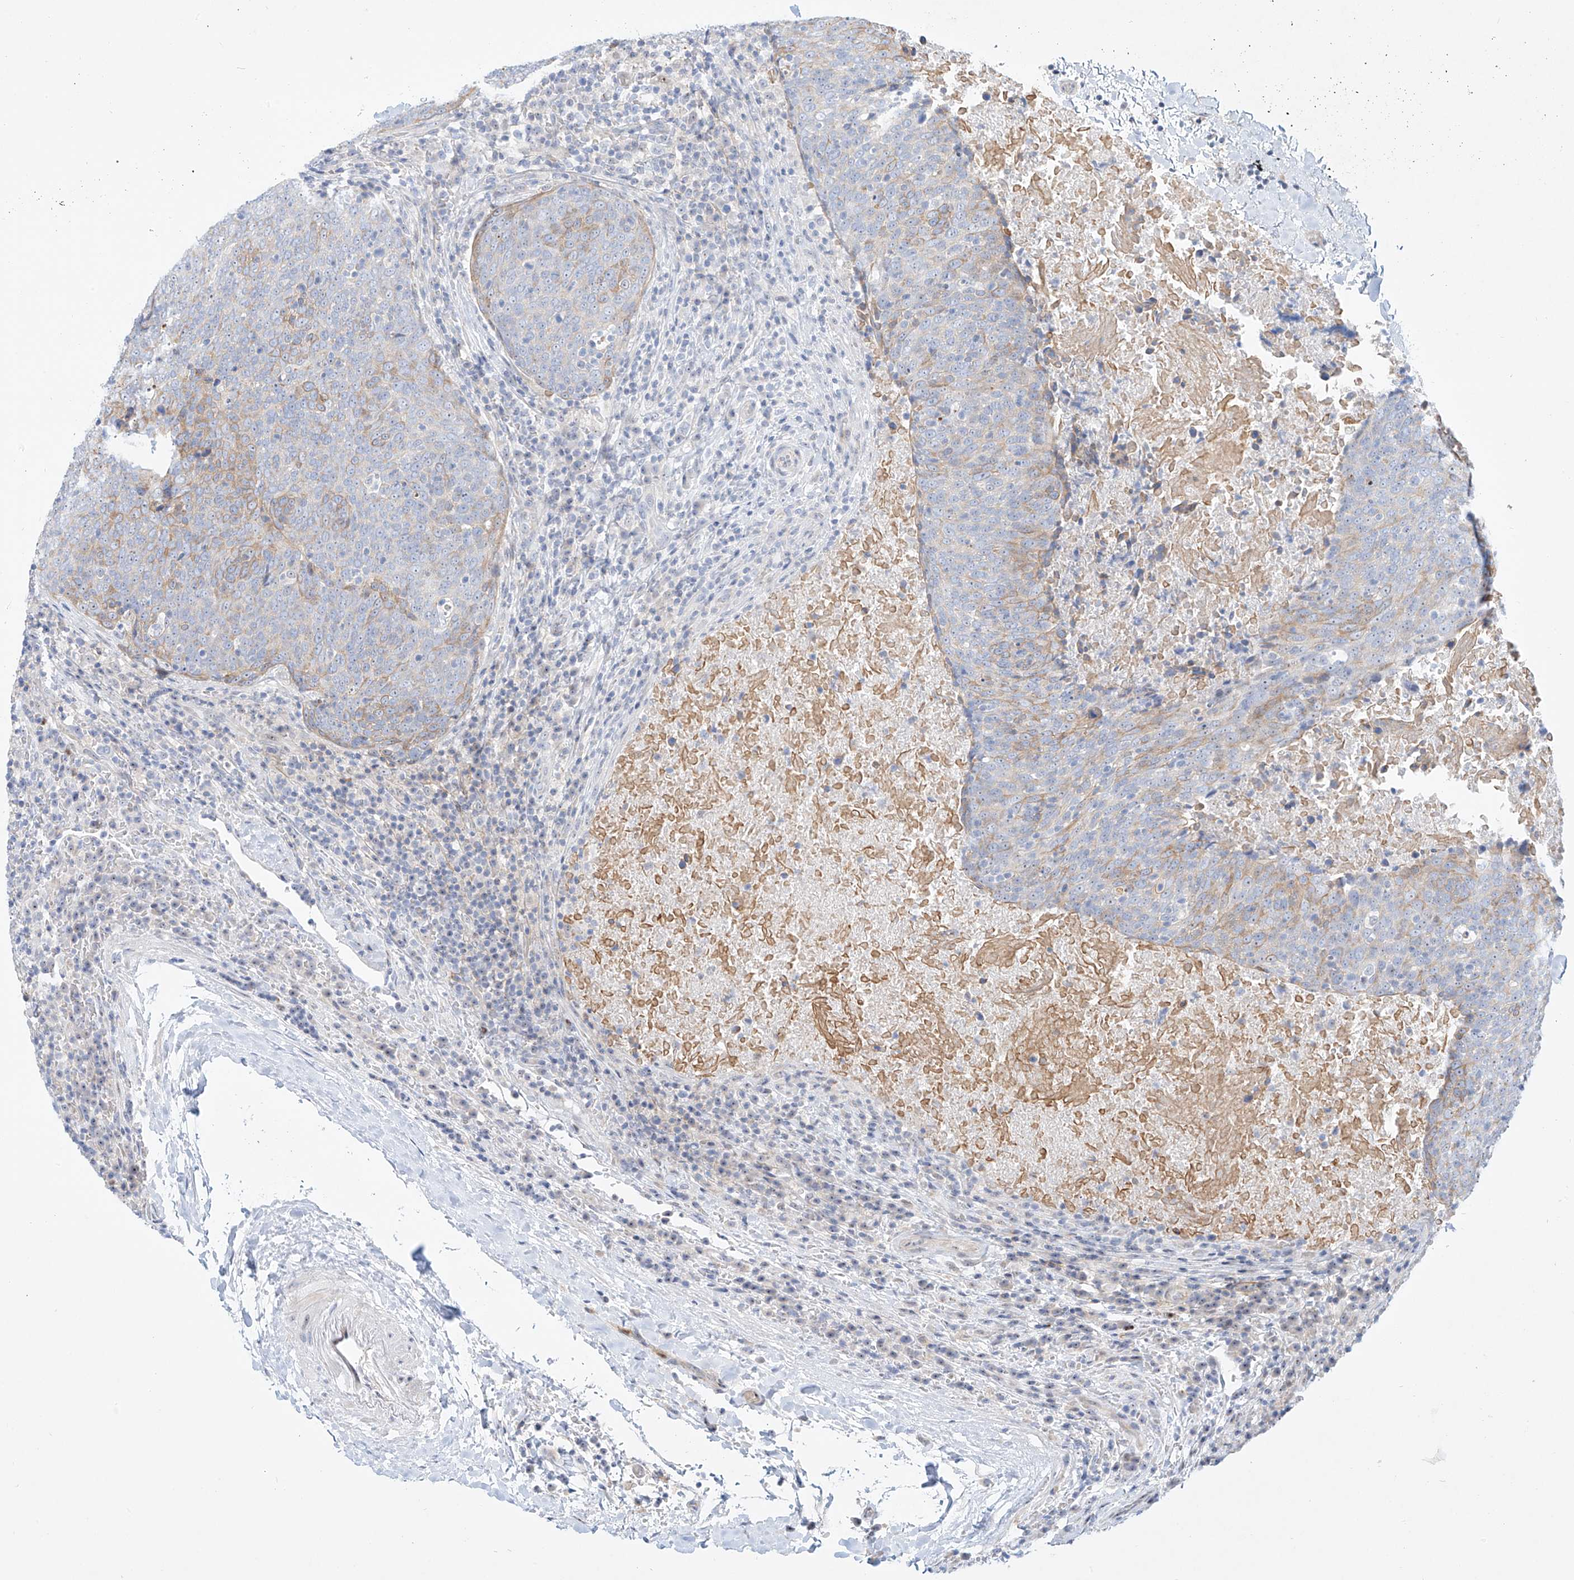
{"staining": {"intensity": "weak", "quantity": "<25%", "location": "cytoplasmic/membranous"}, "tissue": "head and neck cancer", "cell_type": "Tumor cells", "image_type": "cancer", "snomed": [{"axis": "morphology", "description": "Squamous cell carcinoma, NOS"}, {"axis": "morphology", "description": "Squamous cell carcinoma, metastatic, NOS"}, {"axis": "topography", "description": "Lymph node"}, {"axis": "topography", "description": "Head-Neck"}], "caption": "Human head and neck cancer stained for a protein using immunohistochemistry (IHC) demonstrates no staining in tumor cells.", "gene": "SNU13", "patient": {"sex": "male", "age": 62}}